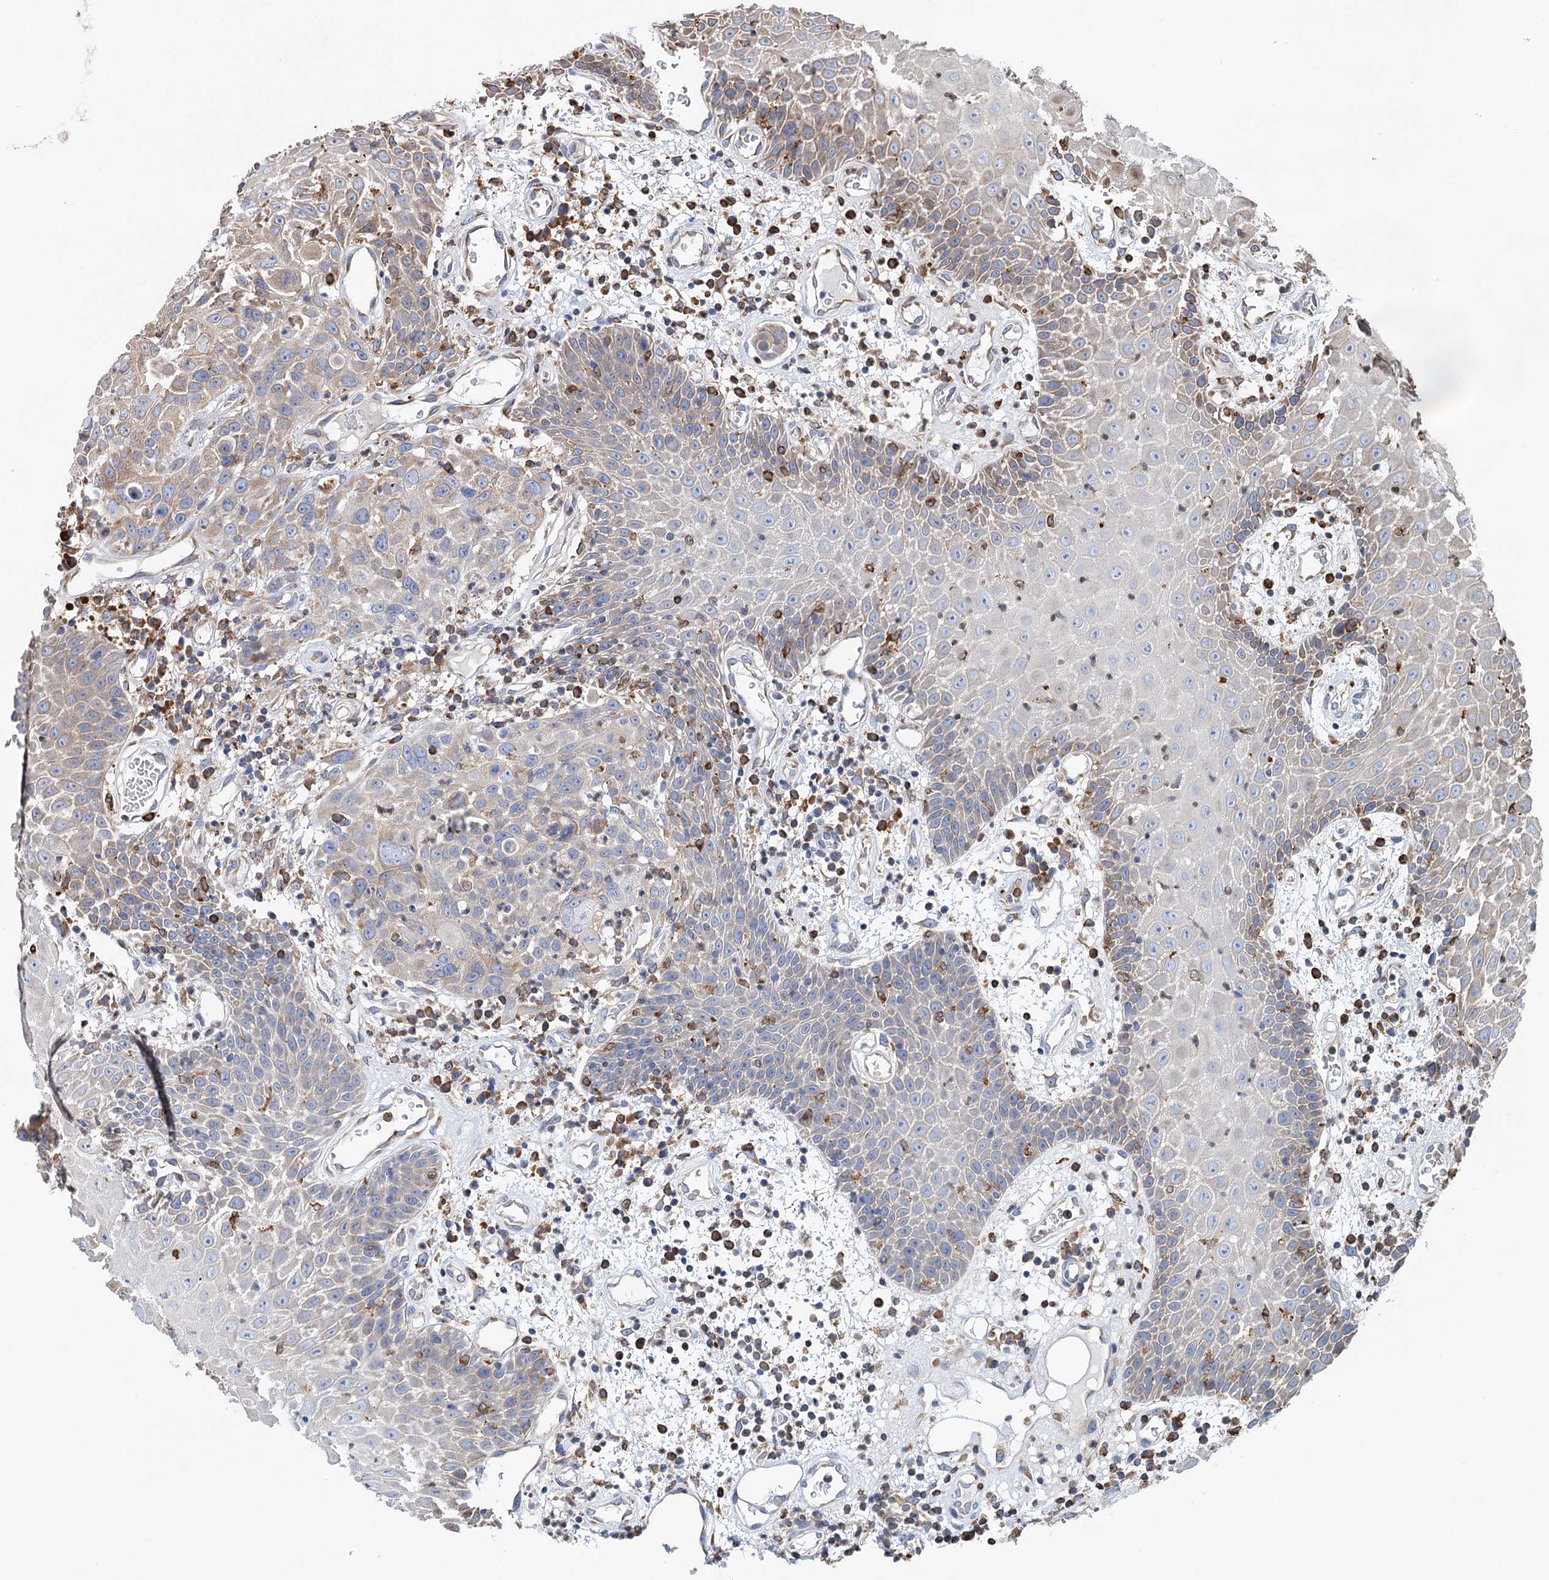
{"staining": {"intensity": "moderate", "quantity": "25%-75%", "location": "cytoplasmic/membranous"}, "tissue": "oral mucosa", "cell_type": "Squamous epithelial cells", "image_type": "normal", "snomed": [{"axis": "morphology", "description": "Normal tissue, NOS"}, {"axis": "topography", "description": "Skeletal muscle"}, {"axis": "topography", "description": "Oral tissue"}, {"axis": "topography", "description": "Salivary gland"}, {"axis": "topography", "description": "Peripheral nerve tissue"}], "caption": "Protein expression analysis of unremarkable human oral mucosa reveals moderate cytoplasmic/membranous expression in about 25%-75% of squamous epithelial cells. Immunohistochemistry stains the protein in brown and the nuclei are stained blue.", "gene": "ERP29", "patient": {"sex": "male", "age": 54}}